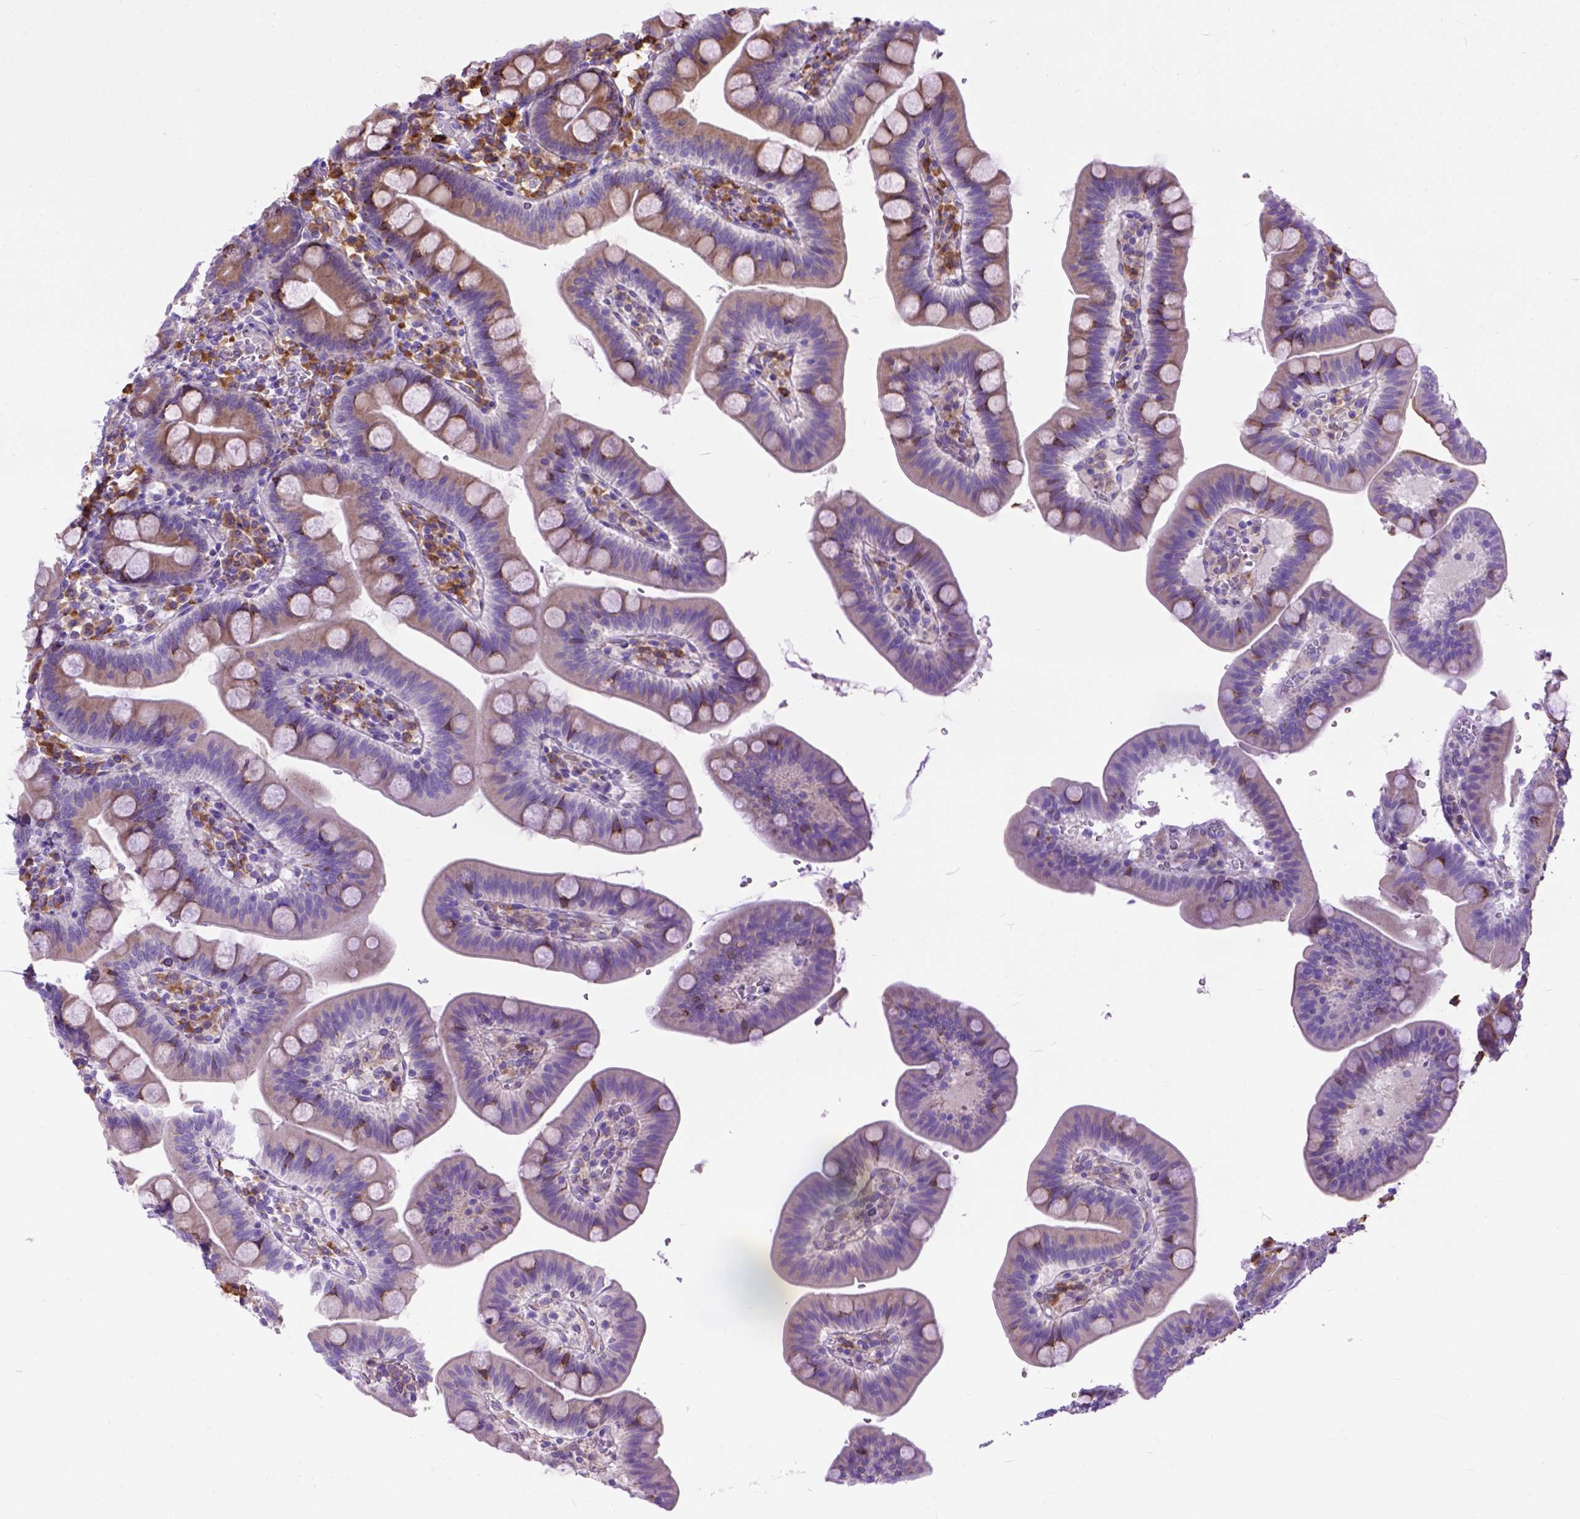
{"staining": {"intensity": "strong", "quantity": "<25%", "location": "cytoplasmic/membranous"}, "tissue": "duodenum", "cell_type": "Glandular cells", "image_type": "normal", "snomed": [{"axis": "morphology", "description": "Normal tissue, NOS"}, {"axis": "topography", "description": "Pancreas"}, {"axis": "topography", "description": "Duodenum"}], "caption": "Immunohistochemistry of normal duodenum displays medium levels of strong cytoplasmic/membranous staining in approximately <25% of glandular cells. (Brightfield microscopy of DAB IHC at high magnification).", "gene": "PLK4", "patient": {"sex": "male", "age": 59}}